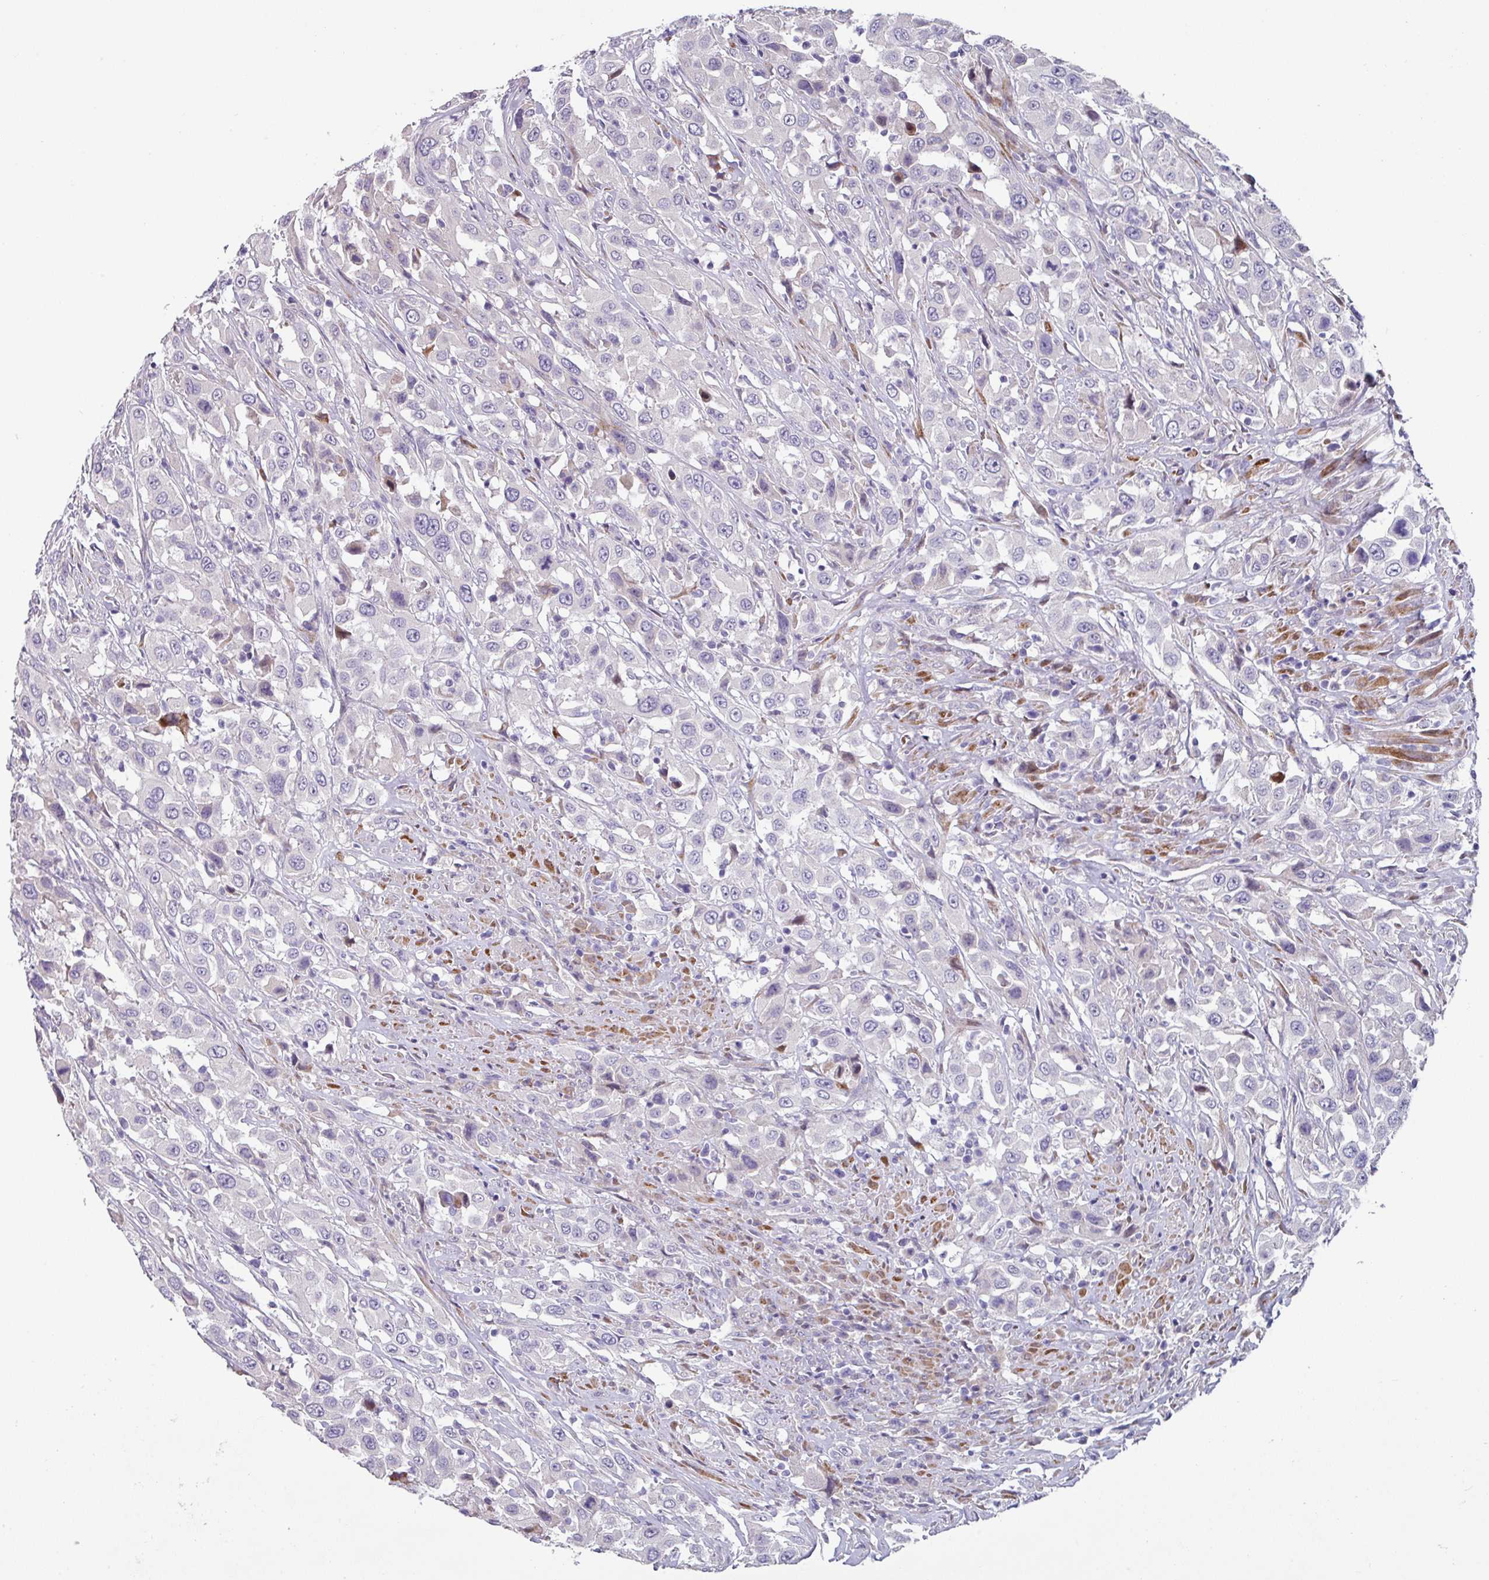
{"staining": {"intensity": "negative", "quantity": "none", "location": "none"}, "tissue": "urothelial cancer", "cell_type": "Tumor cells", "image_type": "cancer", "snomed": [{"axis": "morphology", "description": "Urothelial carcinoma, High grade"}, {"axis": "topography", "description": "Urinary bladder"}], "caption": "DAB immunohistochemical staining of urothelial carcinoma (high-grade) reveals no significant positivity in tumor cells.", "gene": "KLHL3", "patient": {"sex": "male", "age": 61}}